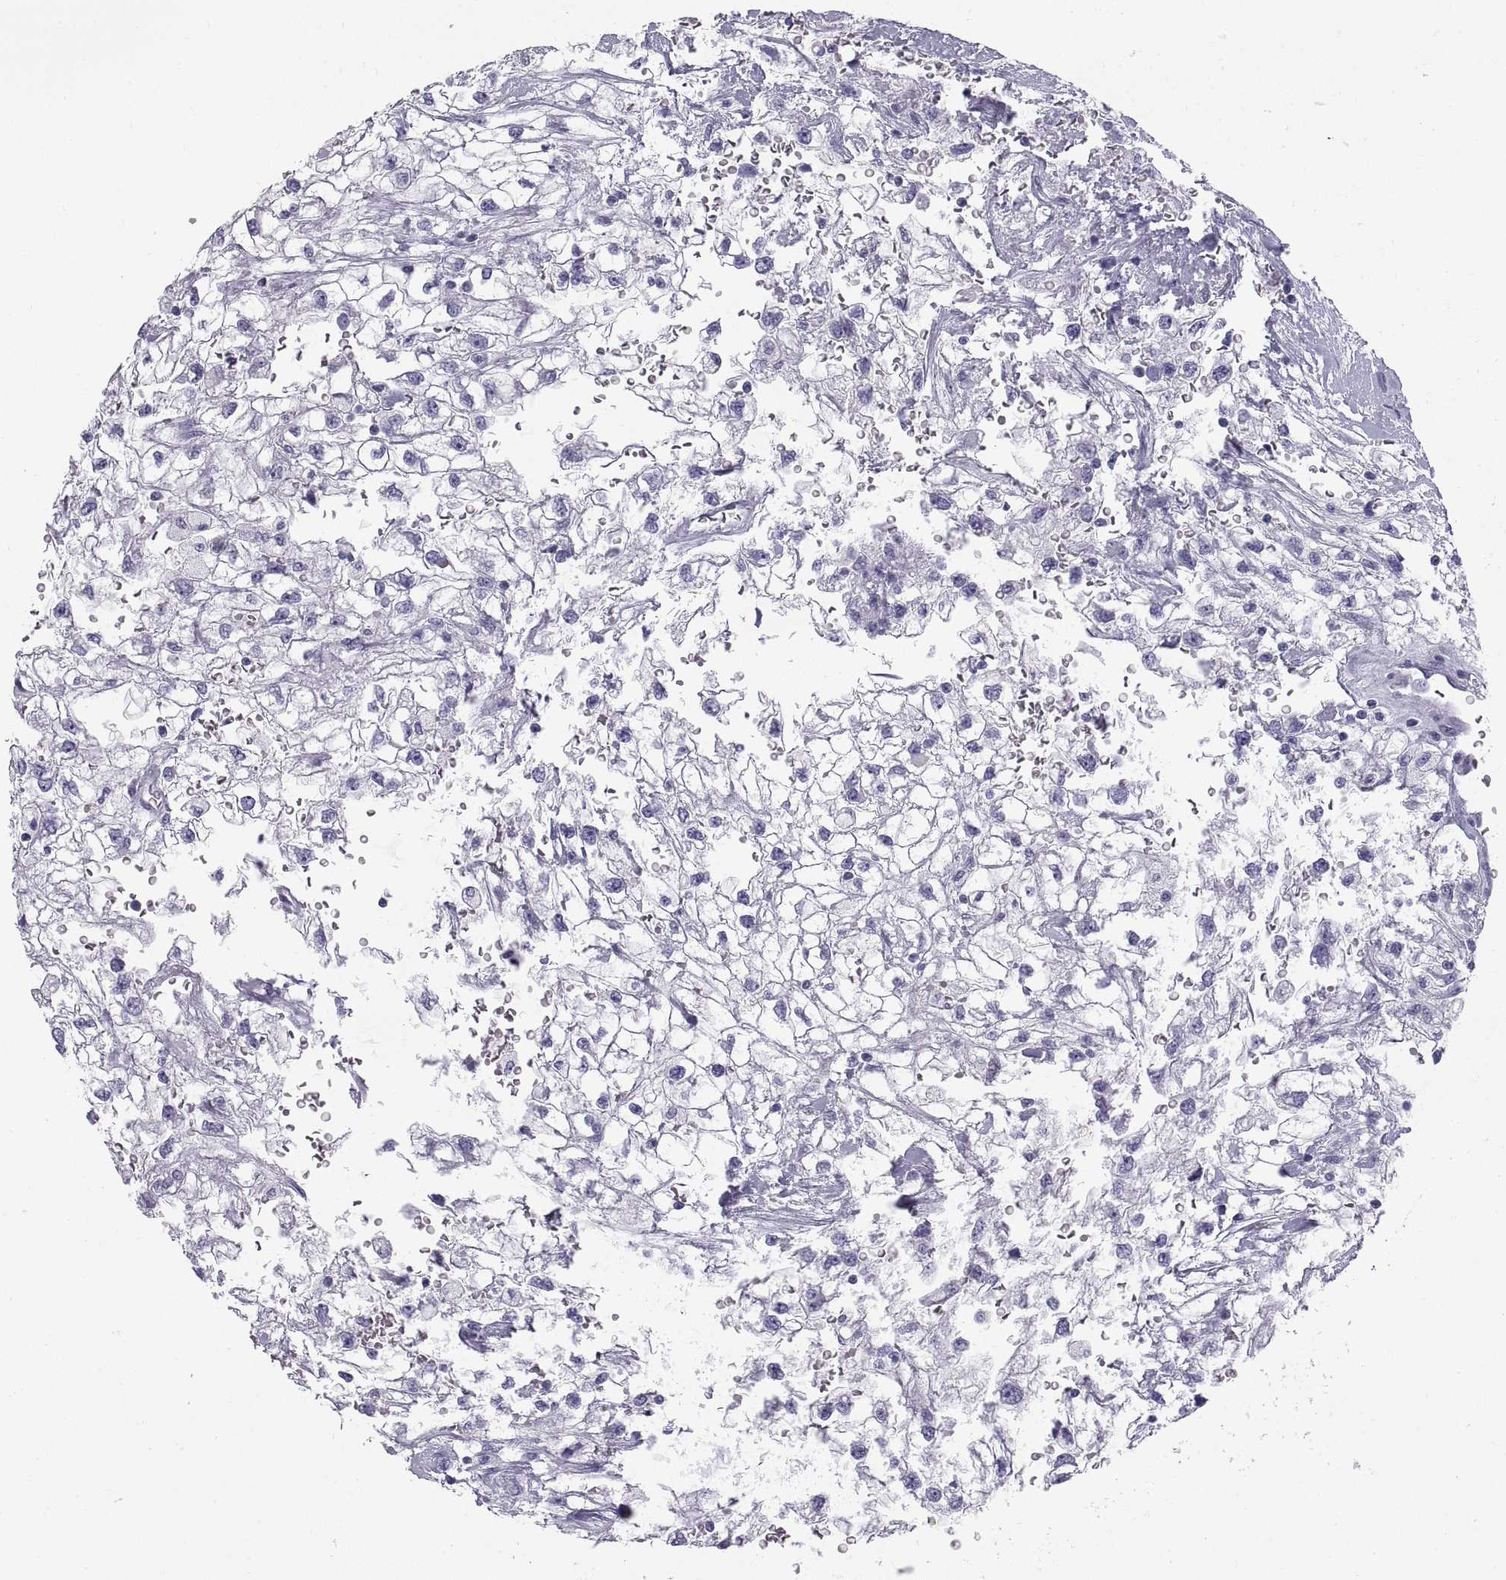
{"staining": {"intensity": "negative", "quantity": "none", "location": "none"}, "tissue": "renal cancer", "cell_type": "Tumor cells", "image_type": "cancer", "snomed": [{"axis": "morphology", "description": "Adenocarcinoma, NOS"}, {"axis": "topography", "description": "Kidney"}], "caption": "High power microscopy photomicrograph of an IHC histopathology image of adenocarcinoma (renal), revealing no significant staining in tumor cells.", "gene": "CT47A10", "patient": {"sex": "male", "age": 59}}